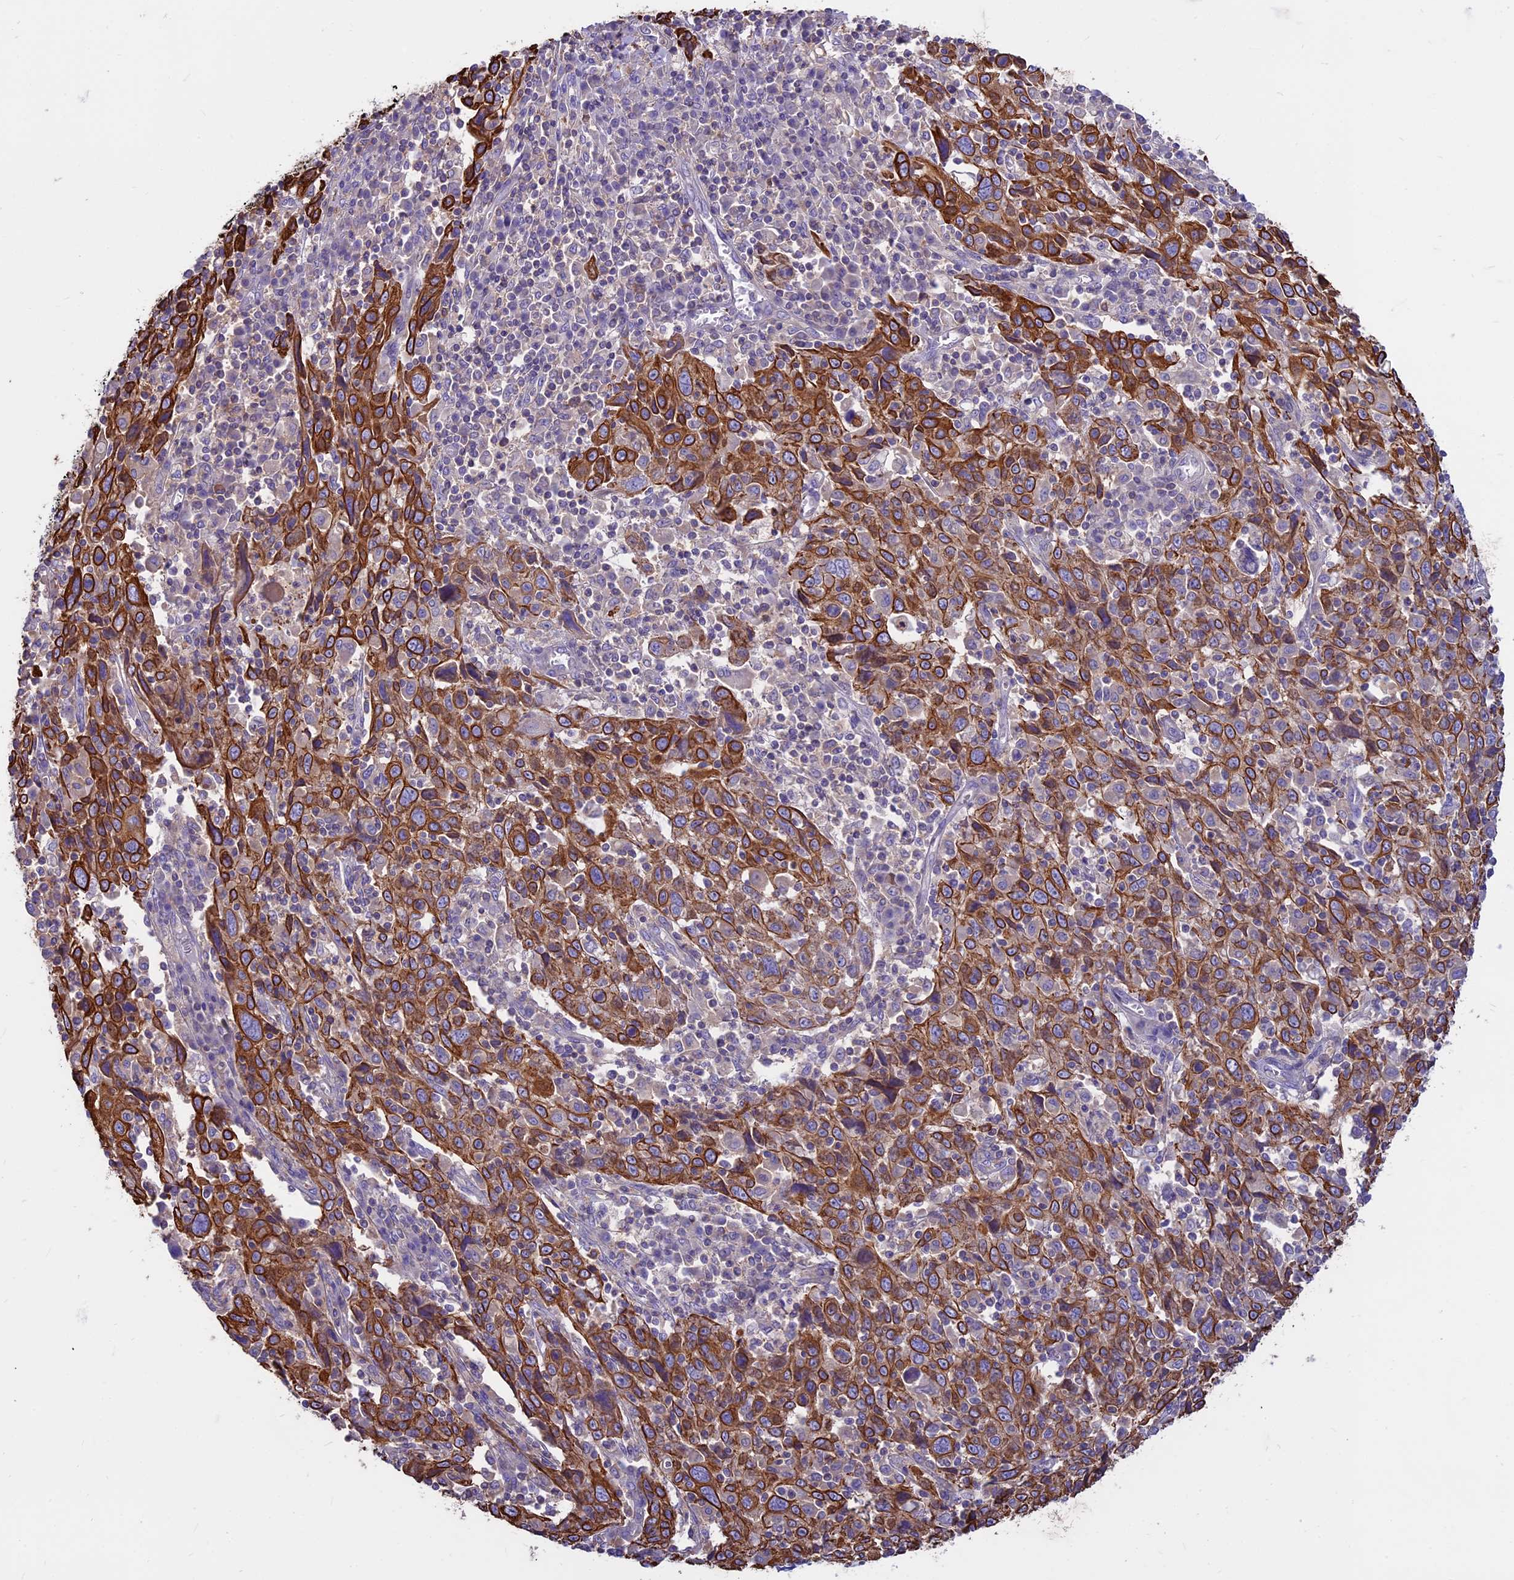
{"staining": {"intensity": "strong", "quantity": ">75%", "location": "cytoplasmic/membranous"}, "tissue": "cervical cancer", "cell_type": "Tumor cells", "image_type": "cancer", "snomed": [{"axis": "morphology", "description": "Squamous cell carcinoma, NOS"}, {"axis": "topography", "description": "Cervix"}], "caption": "A high-resolution histopathology image shows immunohistochemistry (IHC) staining of squamous cell carcinoma (cervical), which demonstrates strong cytoplasmic/membranous positivity in approximately >75% of tumor cells.", "gene": "CDAN1", "patient": {"sex": "female", "age": 46}}